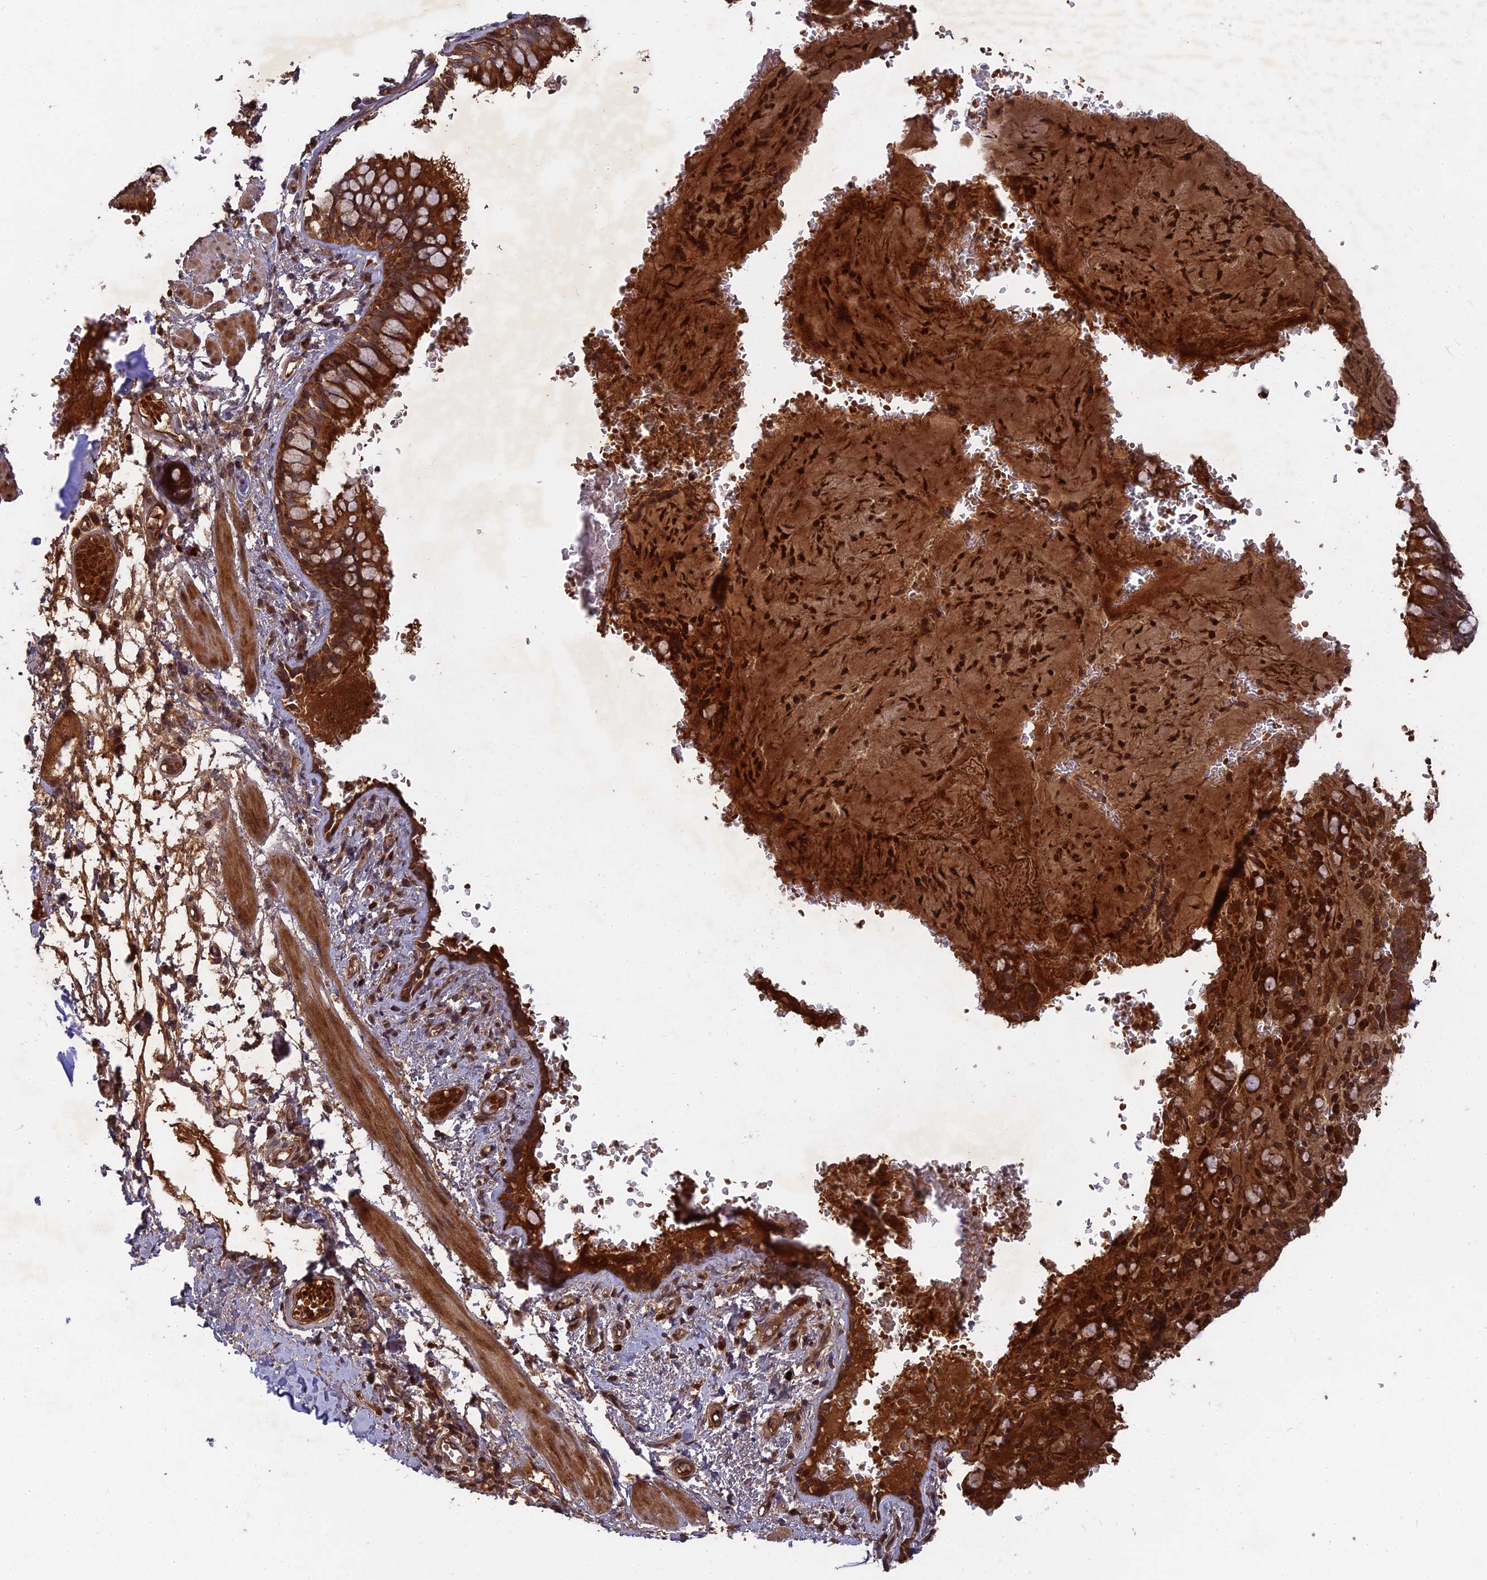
{"staining": {"intensity": "strong", "quantity": ">75%", "location": "cytoplasmic/membranous"}, "tissue": "bronchus", "cell_type": "Respiratory epithelial cells", "image_type": "normal", "snomed": [{"axis": "morphology", "description": "Normal tissue, NOS"}, {"axis": "topography", "description": "Cartilage tissue"}, {"axis": "topography", "description": "Bronchus"}], "caption": "Unremarkable bronchus exhibits strong cytoplasmic/membranous staining in approximately >75% of respiratory epithelial cells.", "gene": "TMUB2", "patient": {"sex": "female", "age": 36}}